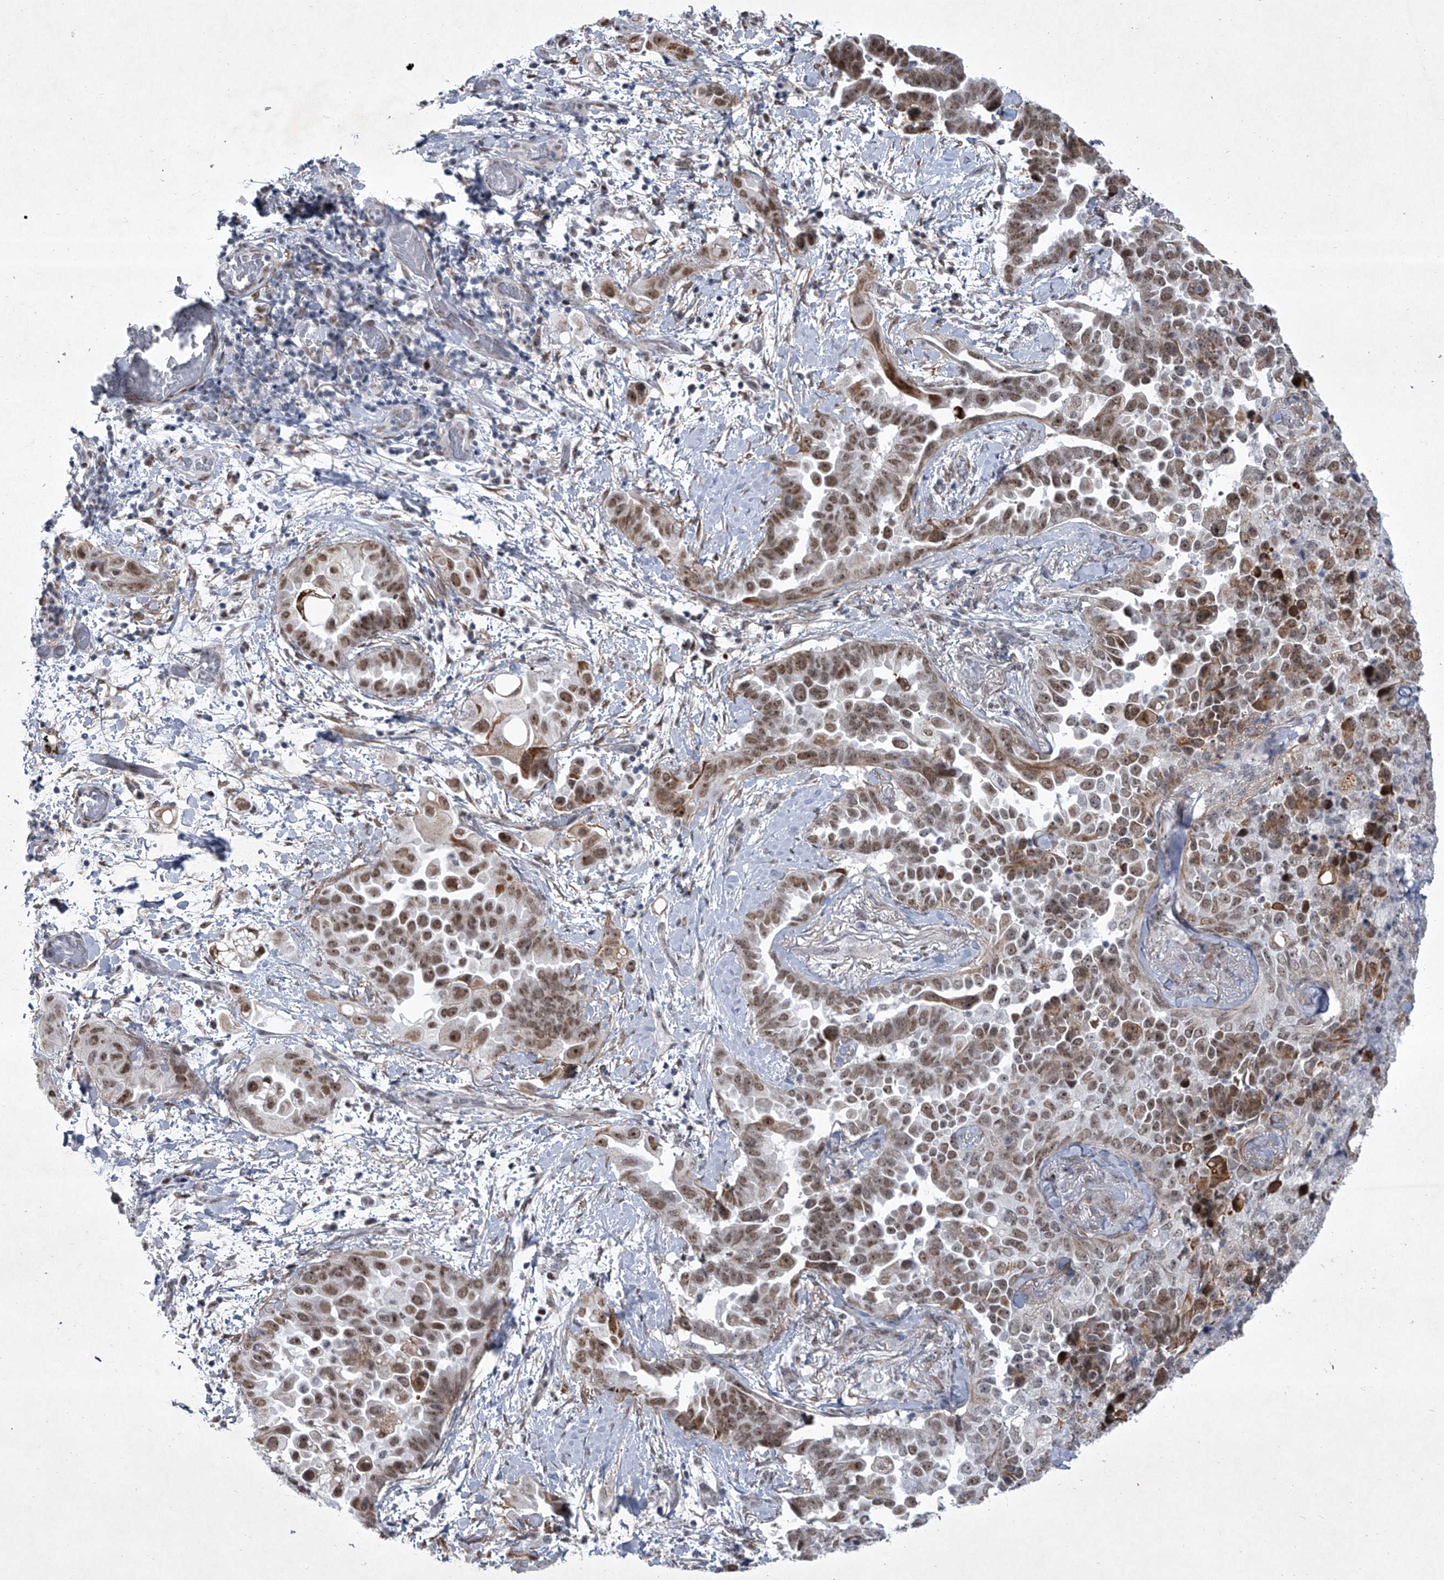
{"staining": {"intensity": "moderate", "quantity": ">75%", "location": "nuclear"}, "tissue": "lung cancer", "cell_type": "Tumor cells", "image_type": "cancer", "snomed": [{"axis": "morphology", "description": "Adenocarcinoma, NOS"}, {"axis": "topography", "description": "Lung"}], "caption": "Protein staining of lung adenocarcinoma tissue displays moderate nuclear staining in about >75% of tumor cells.", "gene": "MLLT1", "patient": {"sex": "female", "age": 67}}